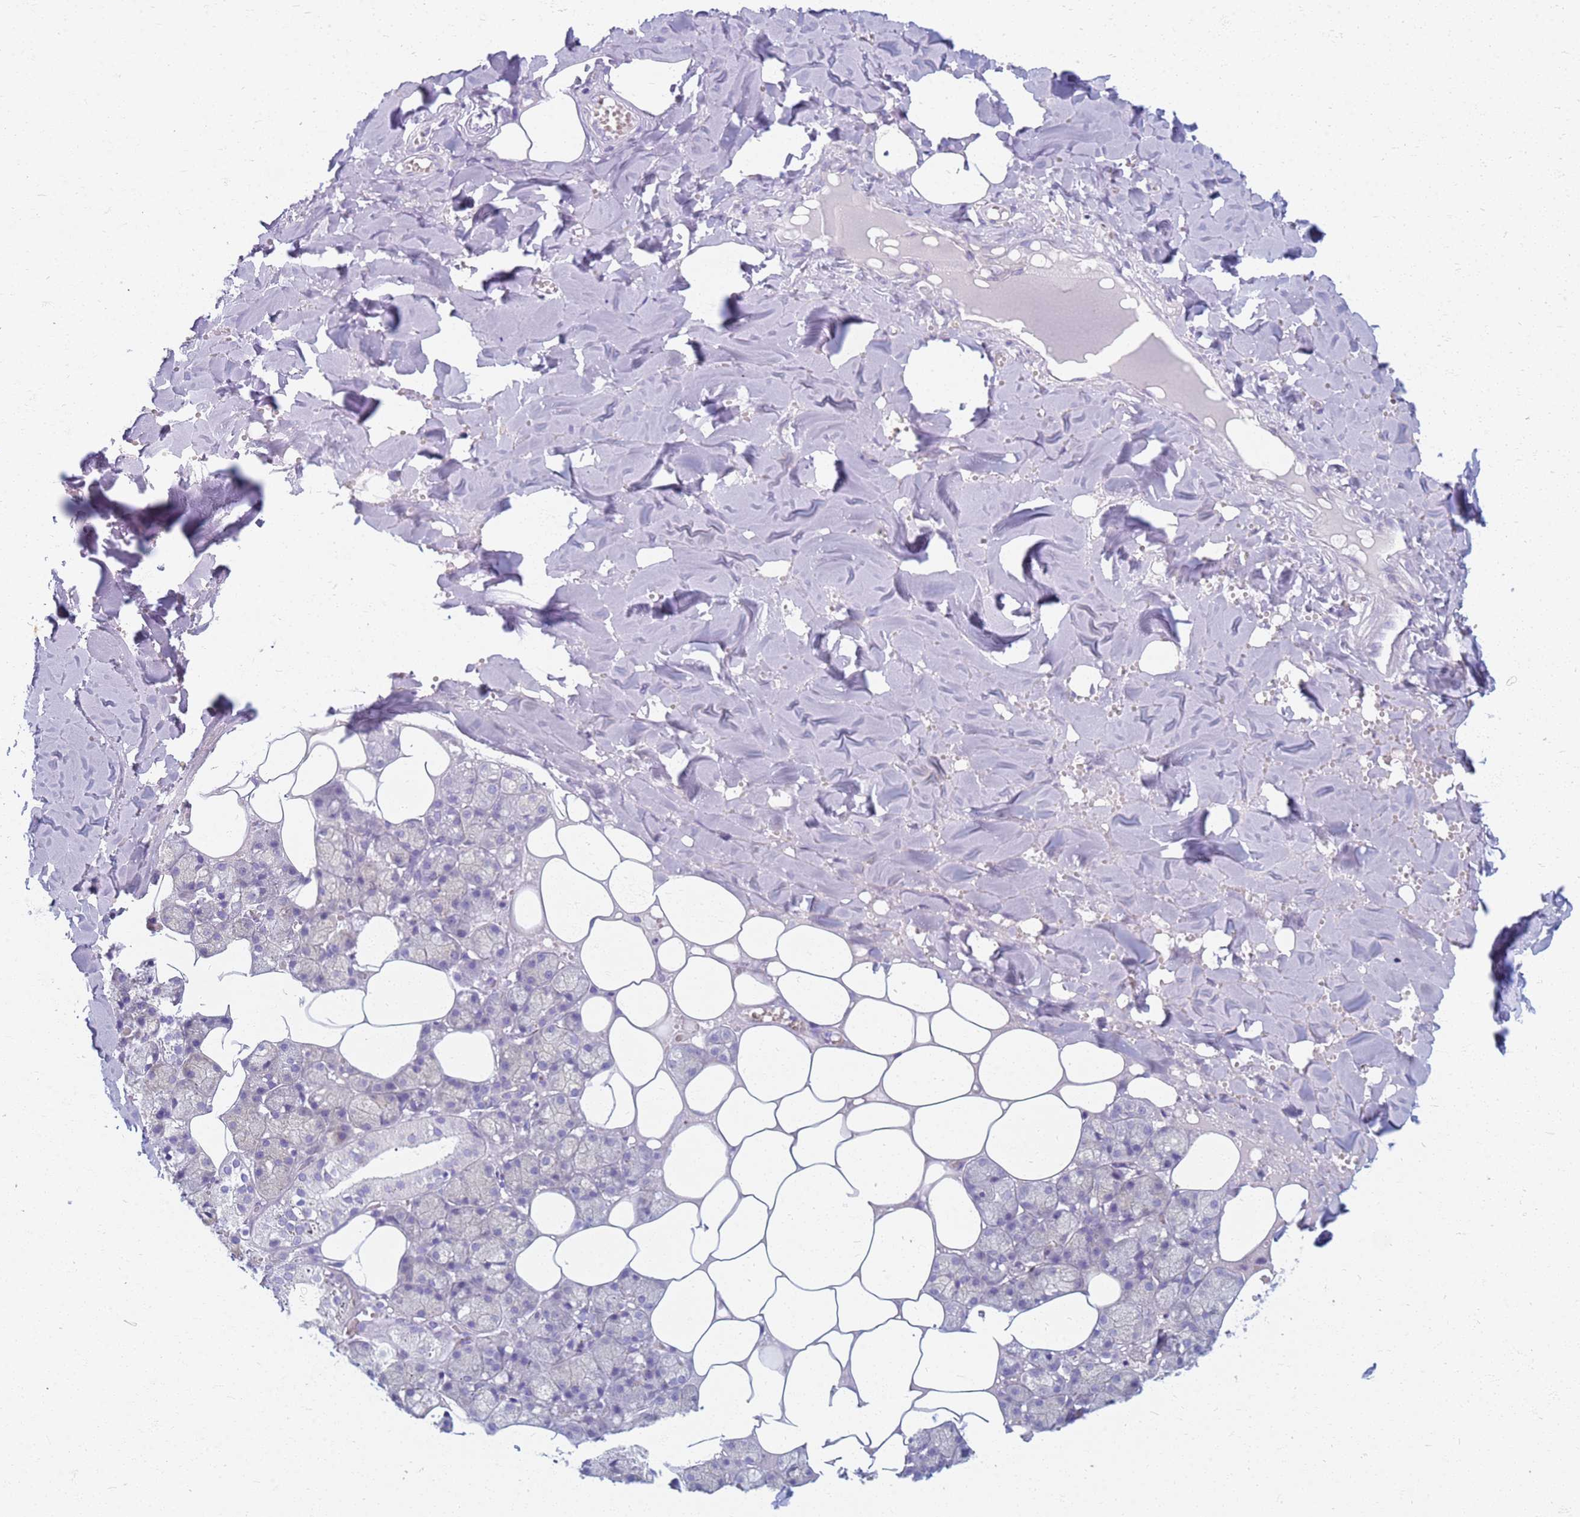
{"staining": {"intensity": "negative", "quantity": "none", "location": "none"}, "tissue": "salivary gland", "cell_type": "Glandular cells", "image_type": "normal", "snomed": [{"axis": "morphology", "description": "Normal tissue, NOS"}, {"axis": "topography", "description": "Salivary gland"}], "caption": "Human salivary gland stained for a protein using immunohistochemistry displays no expression in glandular cells.", "gene": "EEA1", "patient": {"sex": "male", "age": 62}}